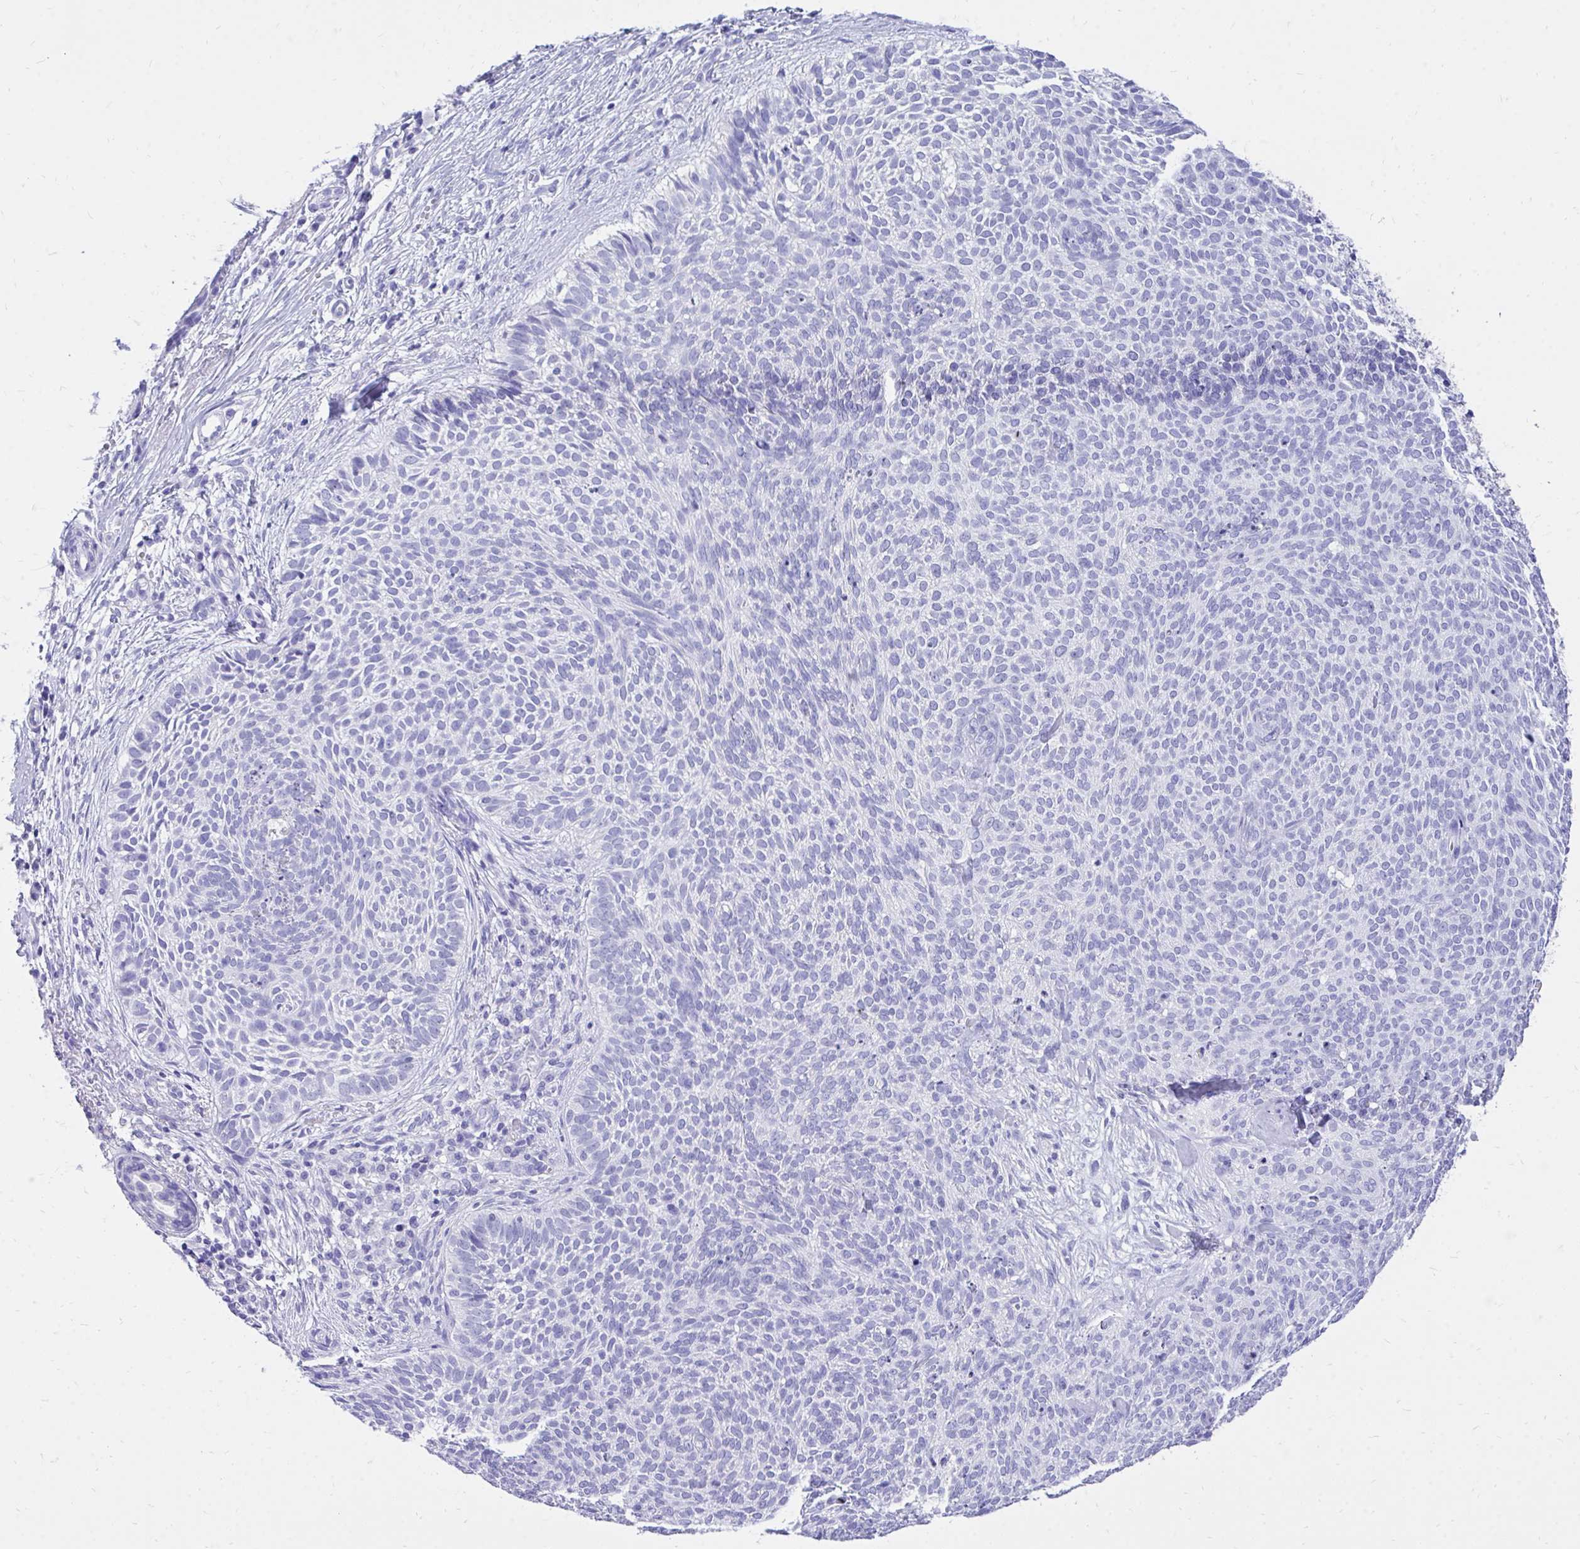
{"staining": {"intensity": "negative", "quantity": "none", "location": "none"}, "tissue": "skin cancer", "cell_type": "Tumor cells", "image_type": "cancer", "snomed": [{"axis": "morphology", "description": "Basal cell carcinoma"}, {"axis": "topography", "description": "Skin"}, {"axis": "topography", "description": "Skin of face"}], "caption": "Immunohistochemical staining of human skin cancer (basal cell carcinoma) displays no significant expression in tumor cells.", "gene": "MON1A", "patient": {"sex": "female", "age": 82}}